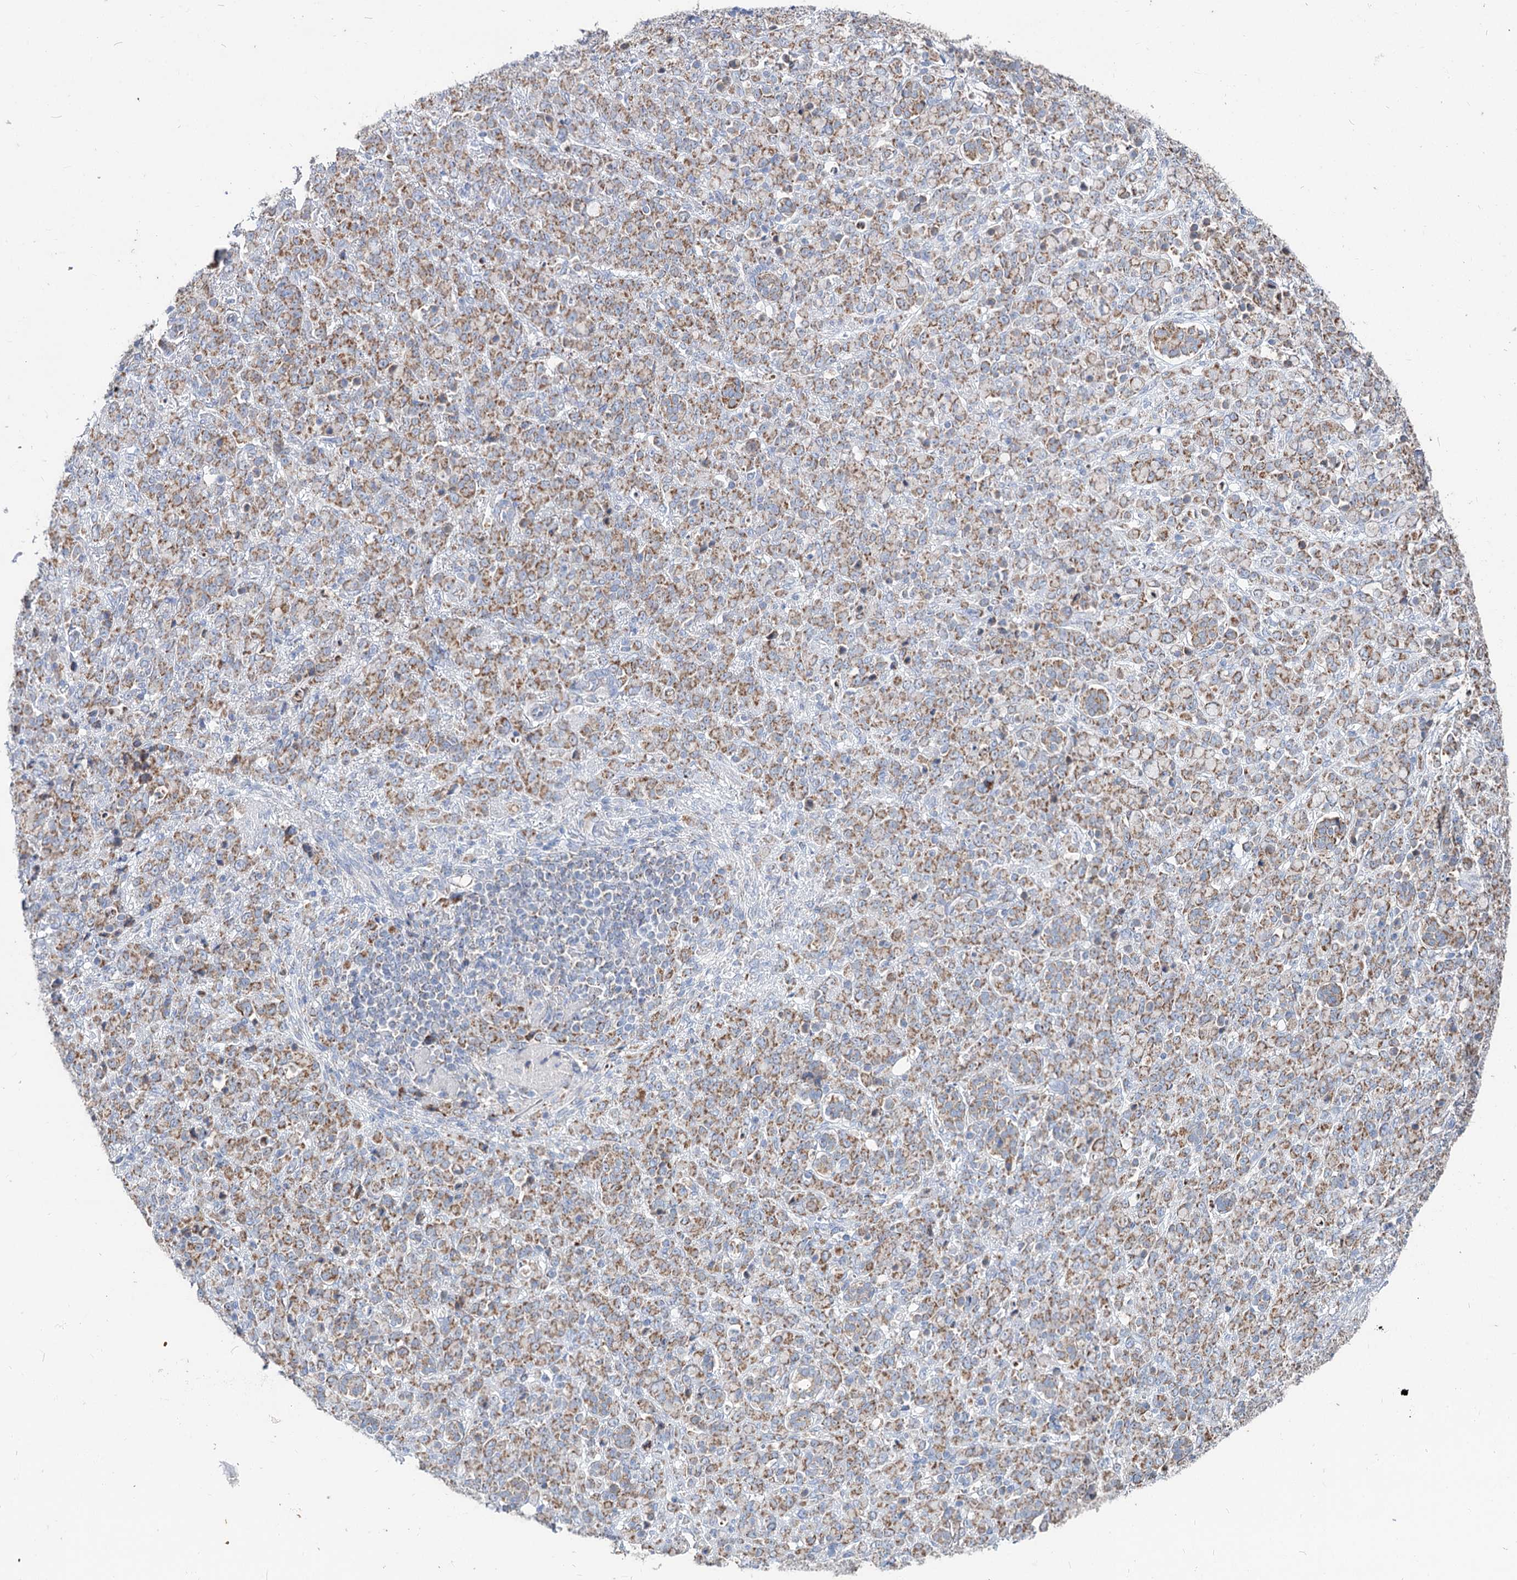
{"staining": {"intensity": "moderate", "quantity": ">75%", "location": "cytoplasmic/membranous"}, "tissue": "stomach cancer", "cell_type": "Tumor cells", "image_type": "cancer", "snomed": [{"axis": "morphology", "description": "Adenocarcinoma, NOS"}, {"axis": "topography", "description": "Stomach"}], "caption": "There is medium levels of moderate cytoplasmic/membranous staining in tumor cells of stomach cancer, as demonstrated by immunohistochemical staining (brown color).", "gene": "MCCC2", "patient": {"sex": "female", "age": 79}}